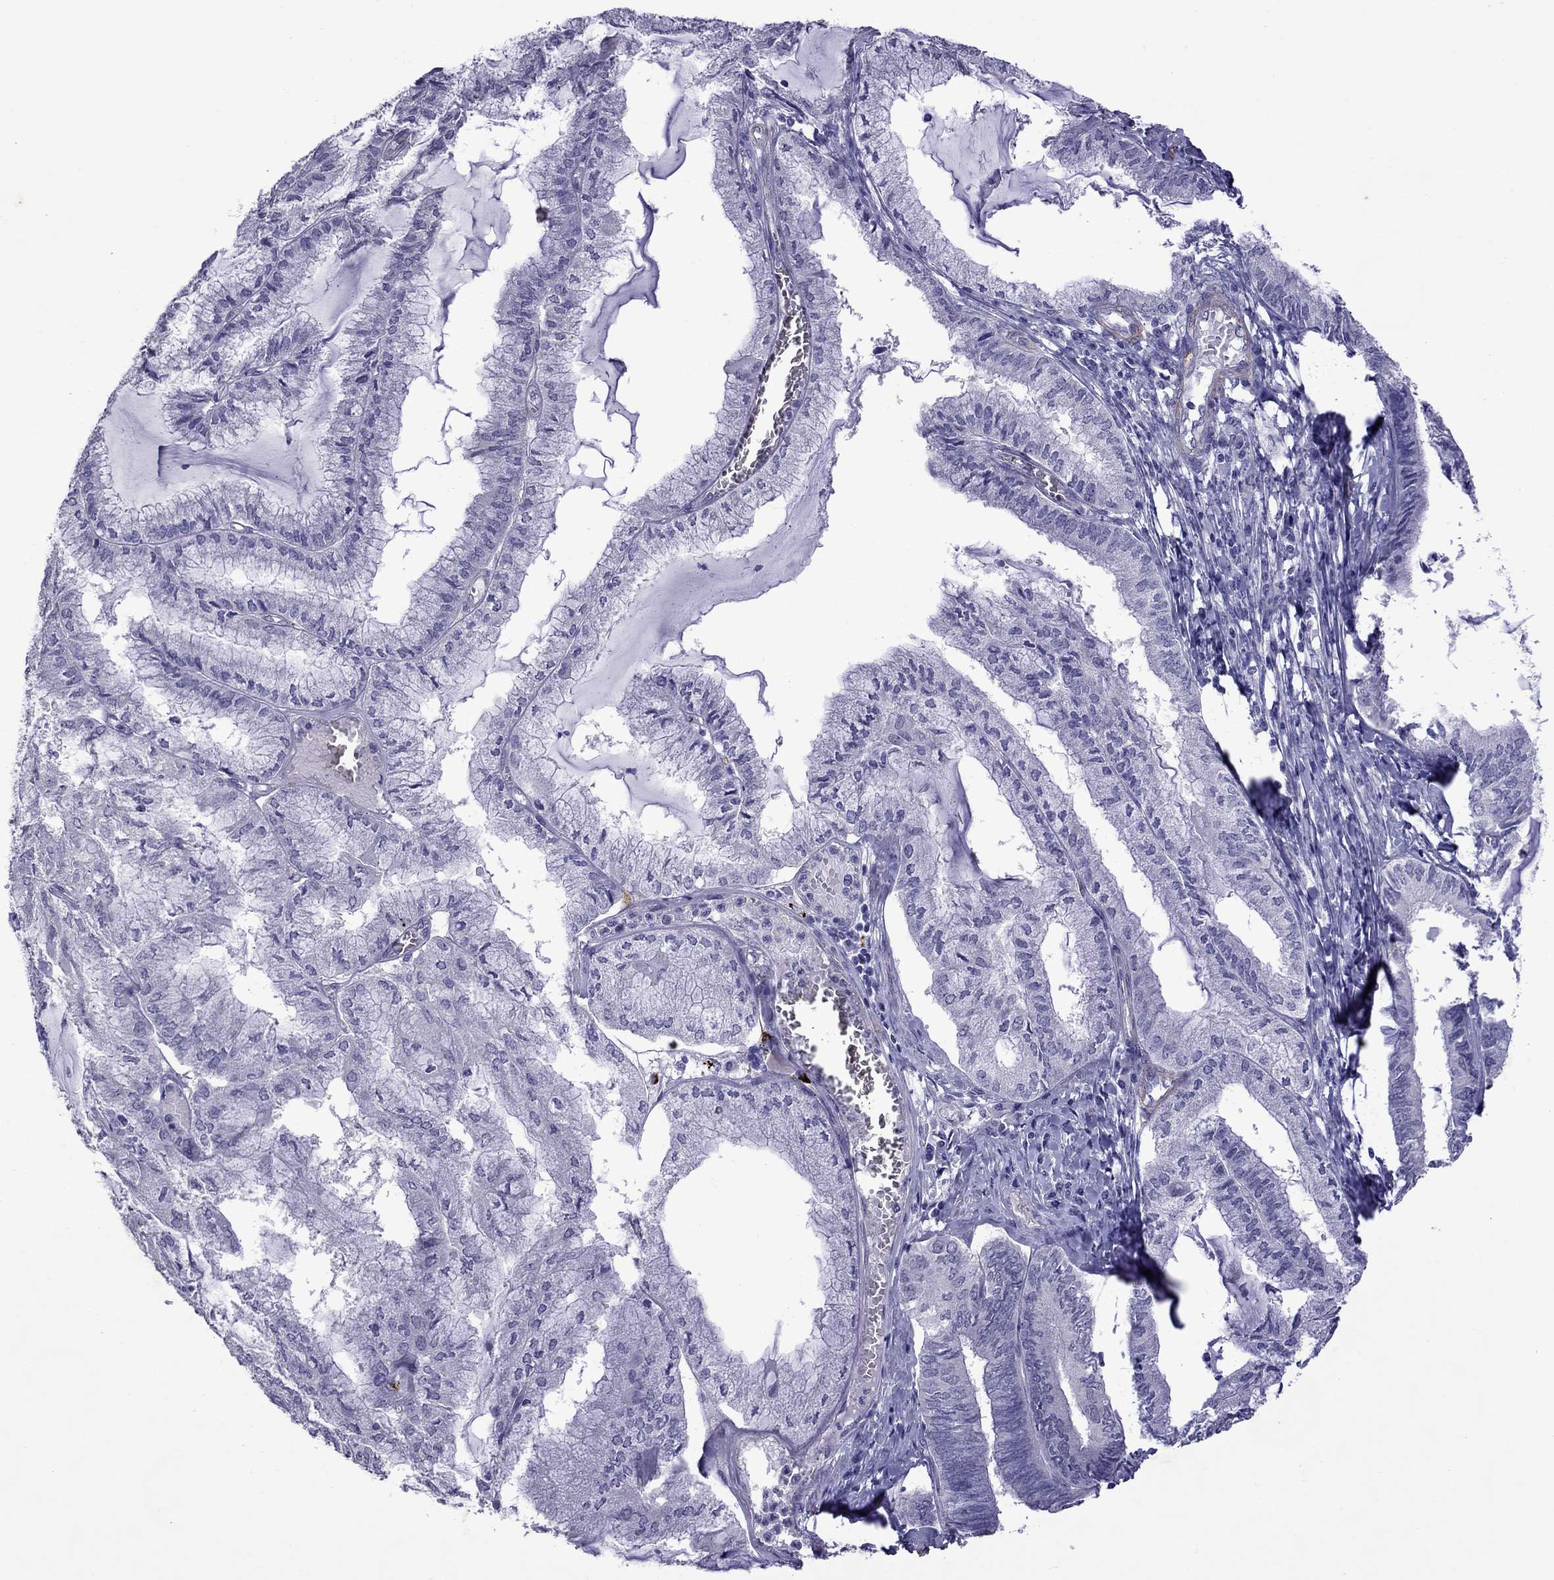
{"staining": {"intensity": "negative", "quantity": "none", "location": "none"}, "tissue": "endometrial cancer", "cell_type": "Tumor cells", "image_type": "cancer", "snomed": [{"axis": "morphology", "description": "Carcinoma, NOS"}, {"axis": "topography", "description": "Endometrium"}], "caption": "A high-resolution micrograph shows immunohistochemistry (IHC) staining of endometrial carcinoma, which exhibits no significant expression in tumor cells. The staining was performed using DAB to visualize the protein expression in brown, while the nuclei were stained in blue with hematoxylin (Magnification: 20x).", "gene": "CHRNA5", "patient": {"sex": "female", "age": 62}}